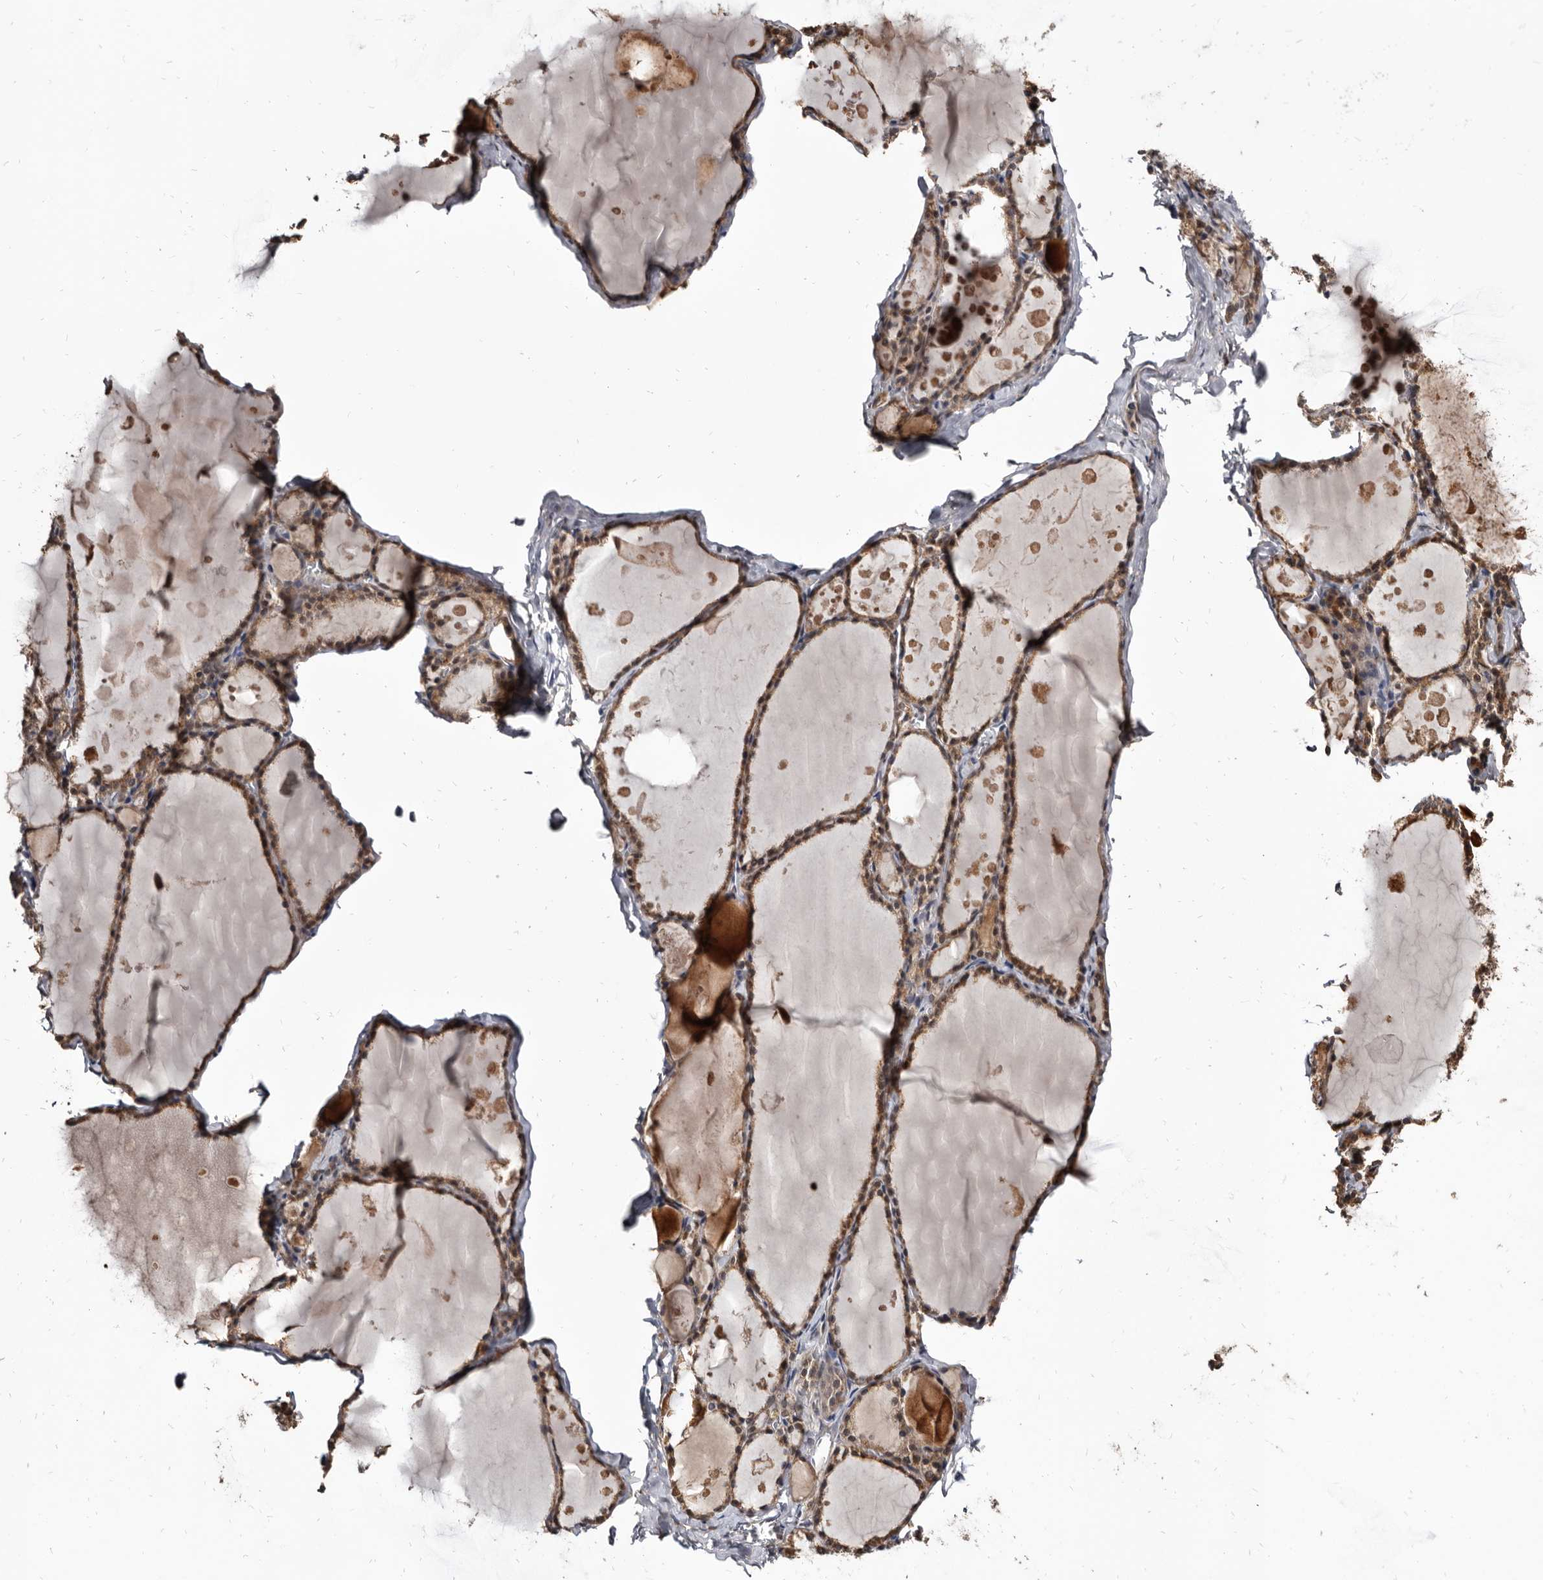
{"staining": {"intensity": "moderate", "quantity": ">75%", "location": "cytoplasmic/membranous"}, "tissue": "thyroid gland", "cell_type": "Glandular cells", "image_type": "normal", "snomed": [{"axis": "morphology", "description": "Normal tissue, NOS"}, {"axis": "topography", "description": "Thyroid gland"}], "caption": "An immunohistochemistry (IHC) histopathology image of normal tissue is shown. Protein staining in brown highlights moderate cytoplasmic/membranous positivity in thyroid gland within glandular cells.", "gene": "AKAP7", "patient": {"sex": "male", "age": 56}}